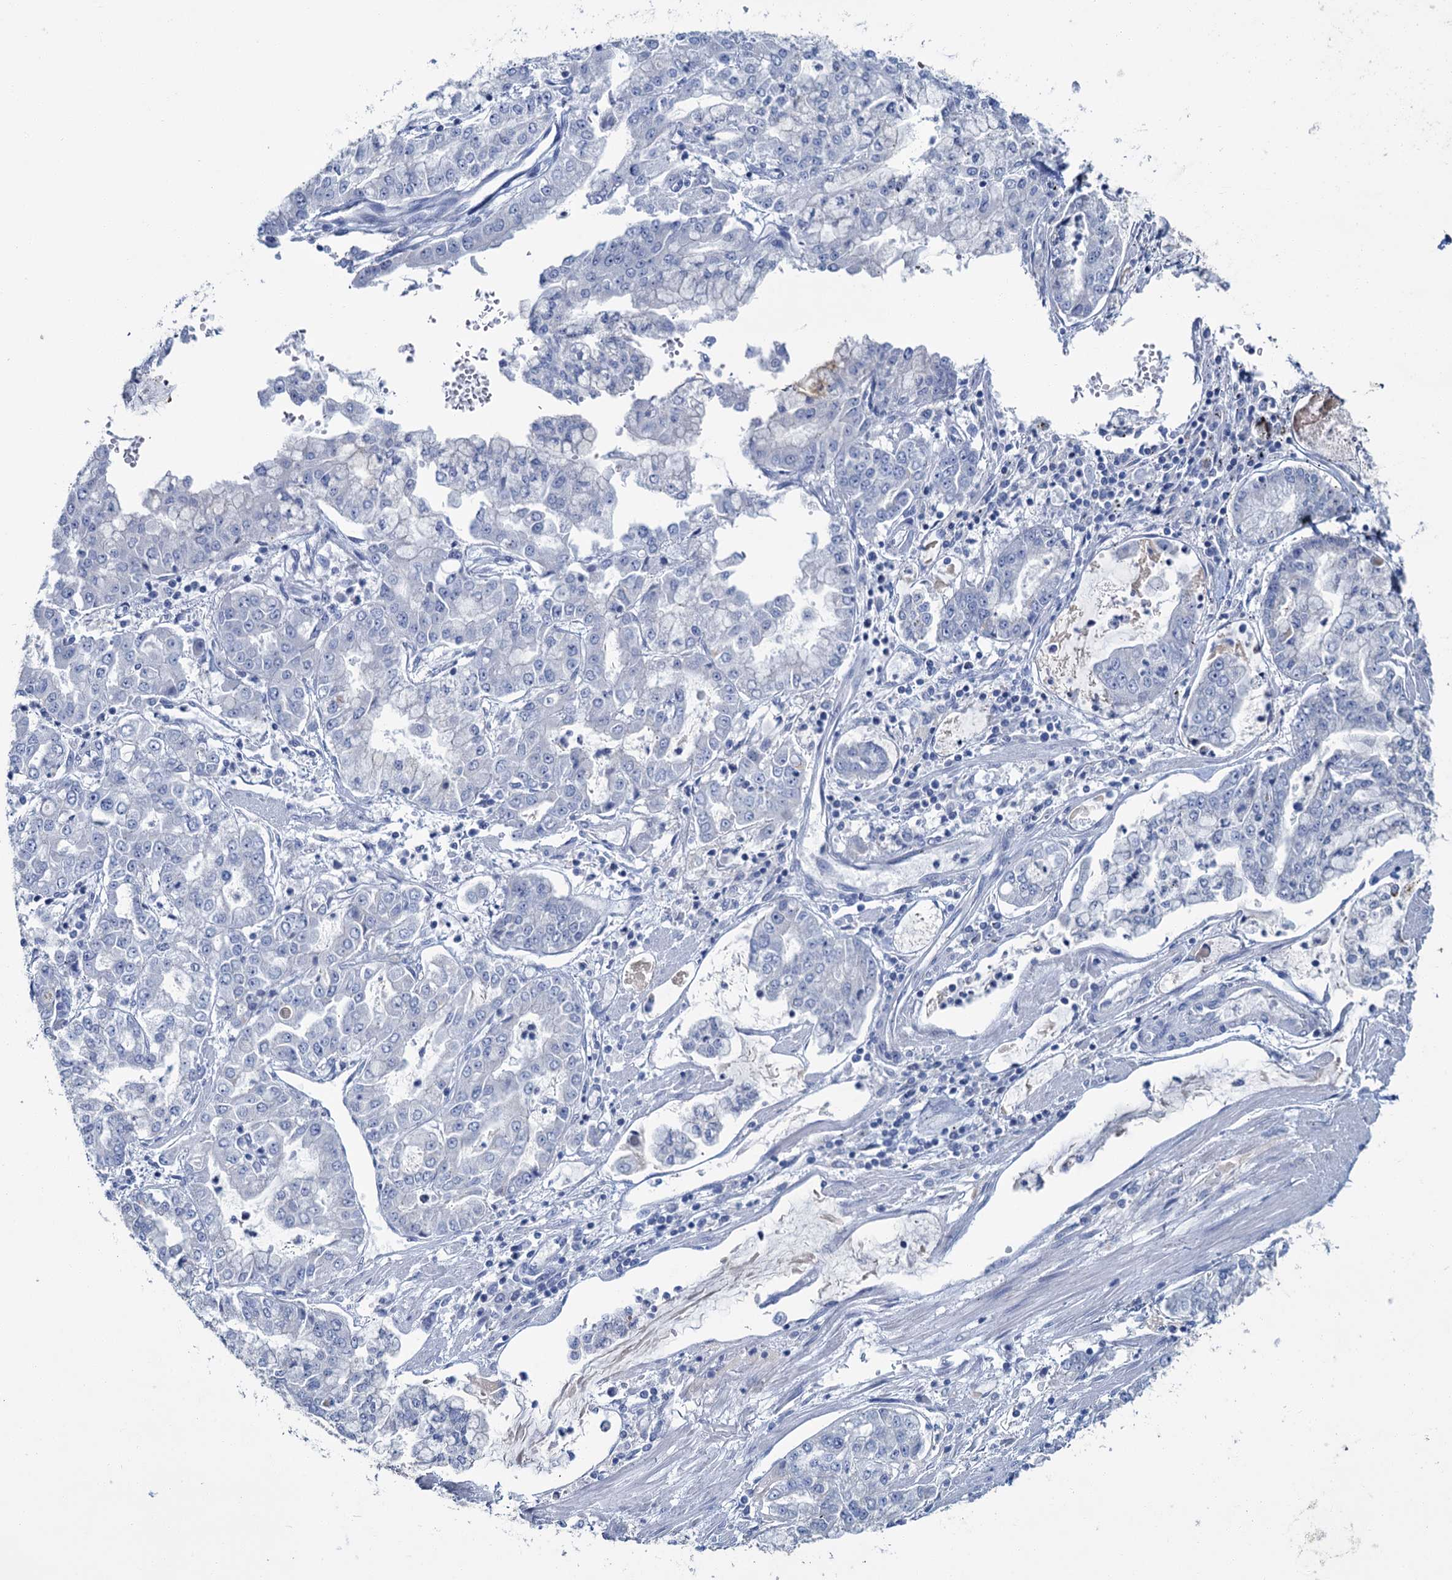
{"staining": {"intensity": "negative", "quantity": "none", "location": "none"}, "tissue": "stomach cancer", "cell_type": "Tumor cells", "image_type": "cancer", "snomed": [{"axis": "morphology", "description": "Adenocarcinoma, NOS"}, {"axis": "topography", "description": "Stomach"}], "caption": "This is an IHC histopathology image of stomach cancer. There is no staining in tumor cells.", "gene": "SNCB", "patient": {"sex": "male", "age": 76}}